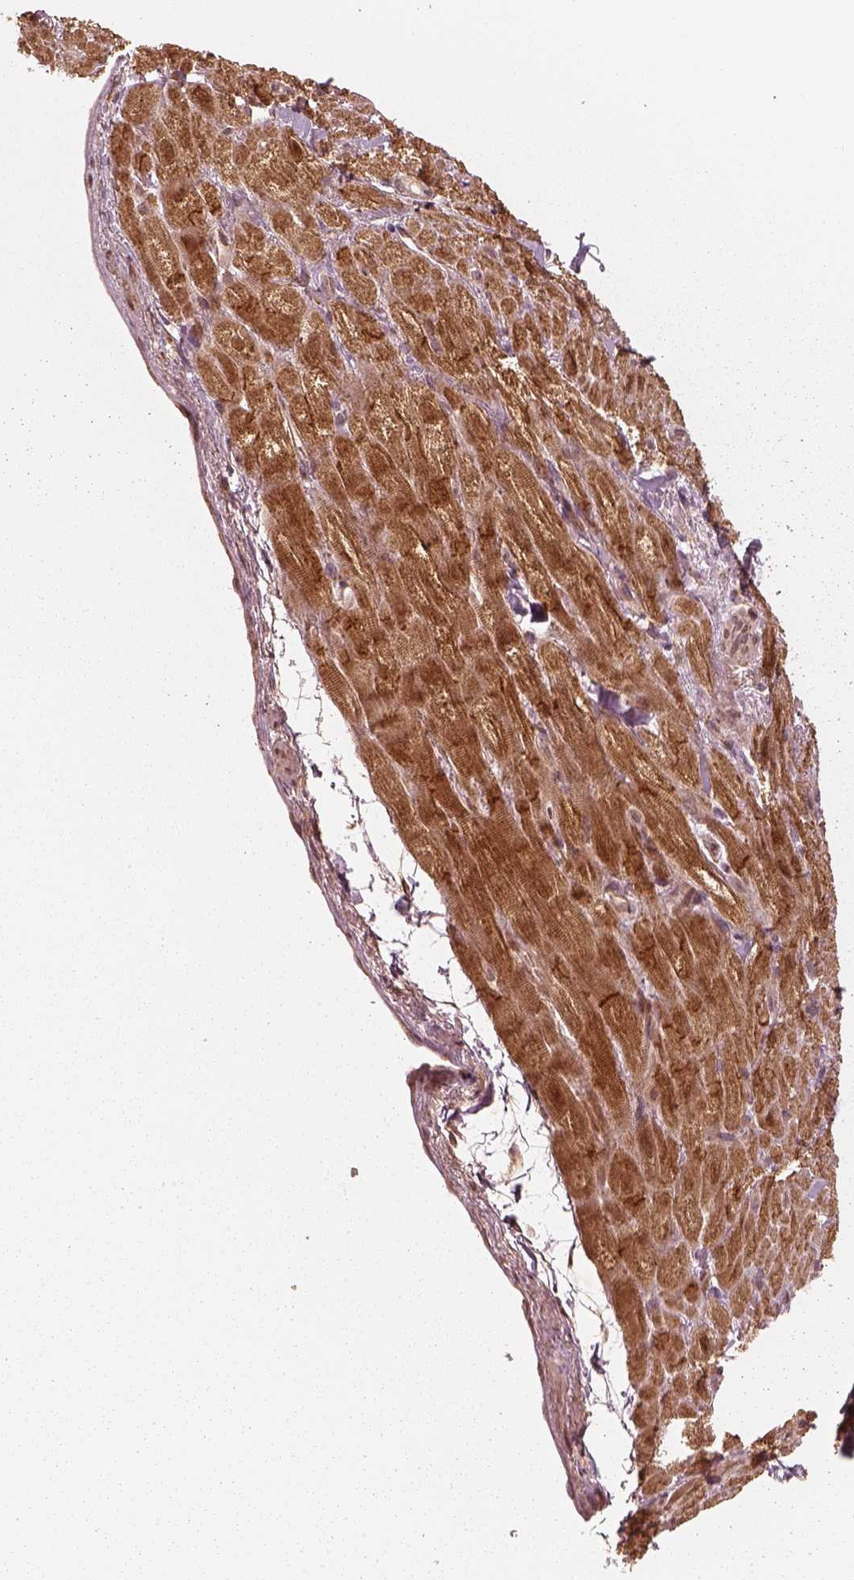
{"staining": {"intensity": "strong", "quantity": ">75%", "location": "cytoplasmic/membranous"}, "tissue": "heart muscle", "cell_type": "Cardiomyocytes", "image_type": "normal", "snomed": [{"axis": "morphology", "description": "Normal tissue, NOS"}, {"axis": "topography", "description": "Heart"}], "caption": "Strong cytoplasmic/membranous protein expression is seen in about >75% of cardiomyocytes in heart muscle.", "gene": "DNAJC25", "patient": {"sex": "female", "age": 62}}